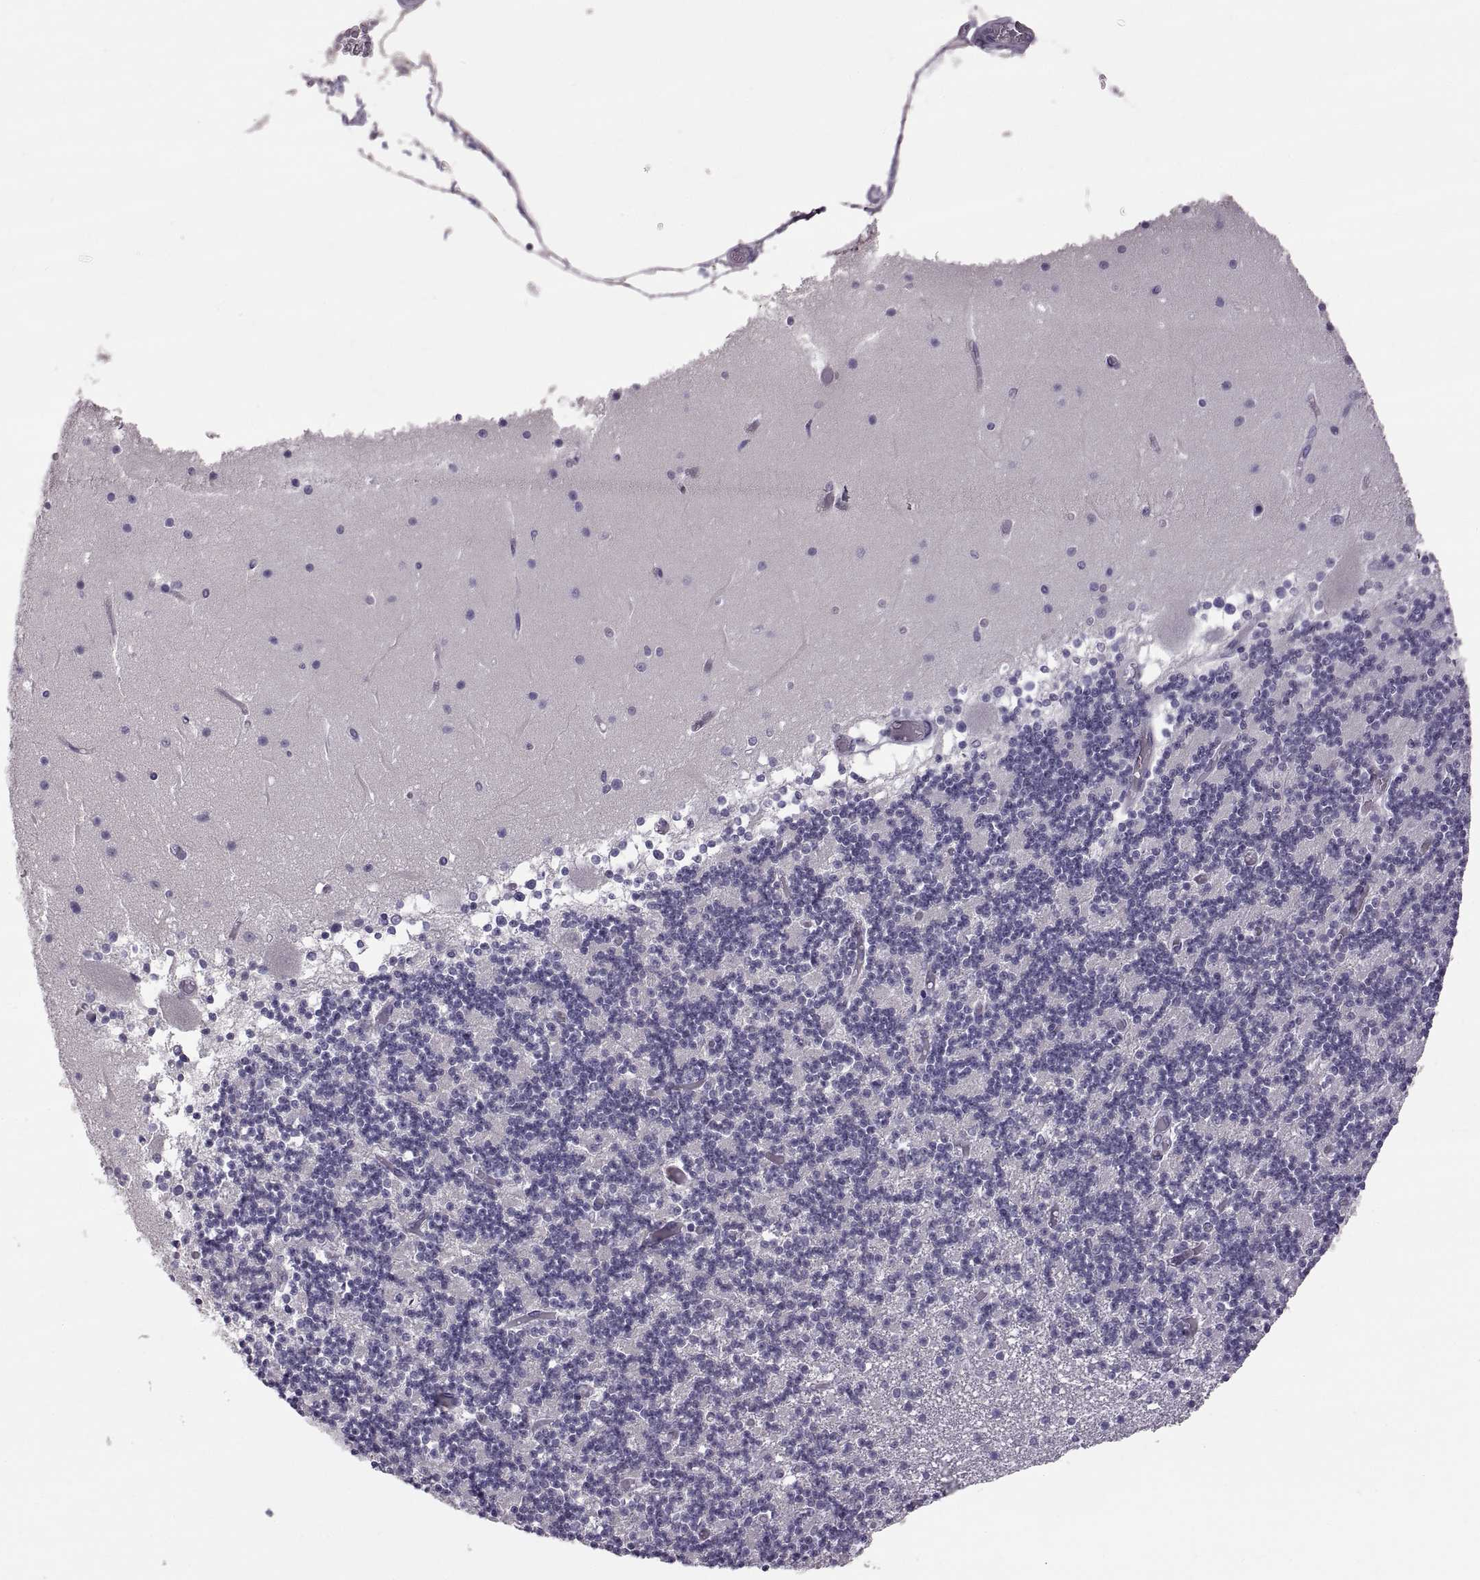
{"staining": {"intensity": "negative", "quantity": "none", "location": "none"}, "tissue": "cerebellum", "cell_type": "Cells in granular layer", "image_type": "normal", "snomed": [{"axis": "morphology", "description": "Normal tissue, NOS"}, {"axis": "topography", "description": "Cerebellum"}], "caption": "An image of human cerebellum is negative for staining in cells in granular layer. (DAB (3,3'-diaminobenzidine) IHC with hematoxylin counter stain).", "gene": "WFDC8", "patient": {"sex": "female", "age": 28}}